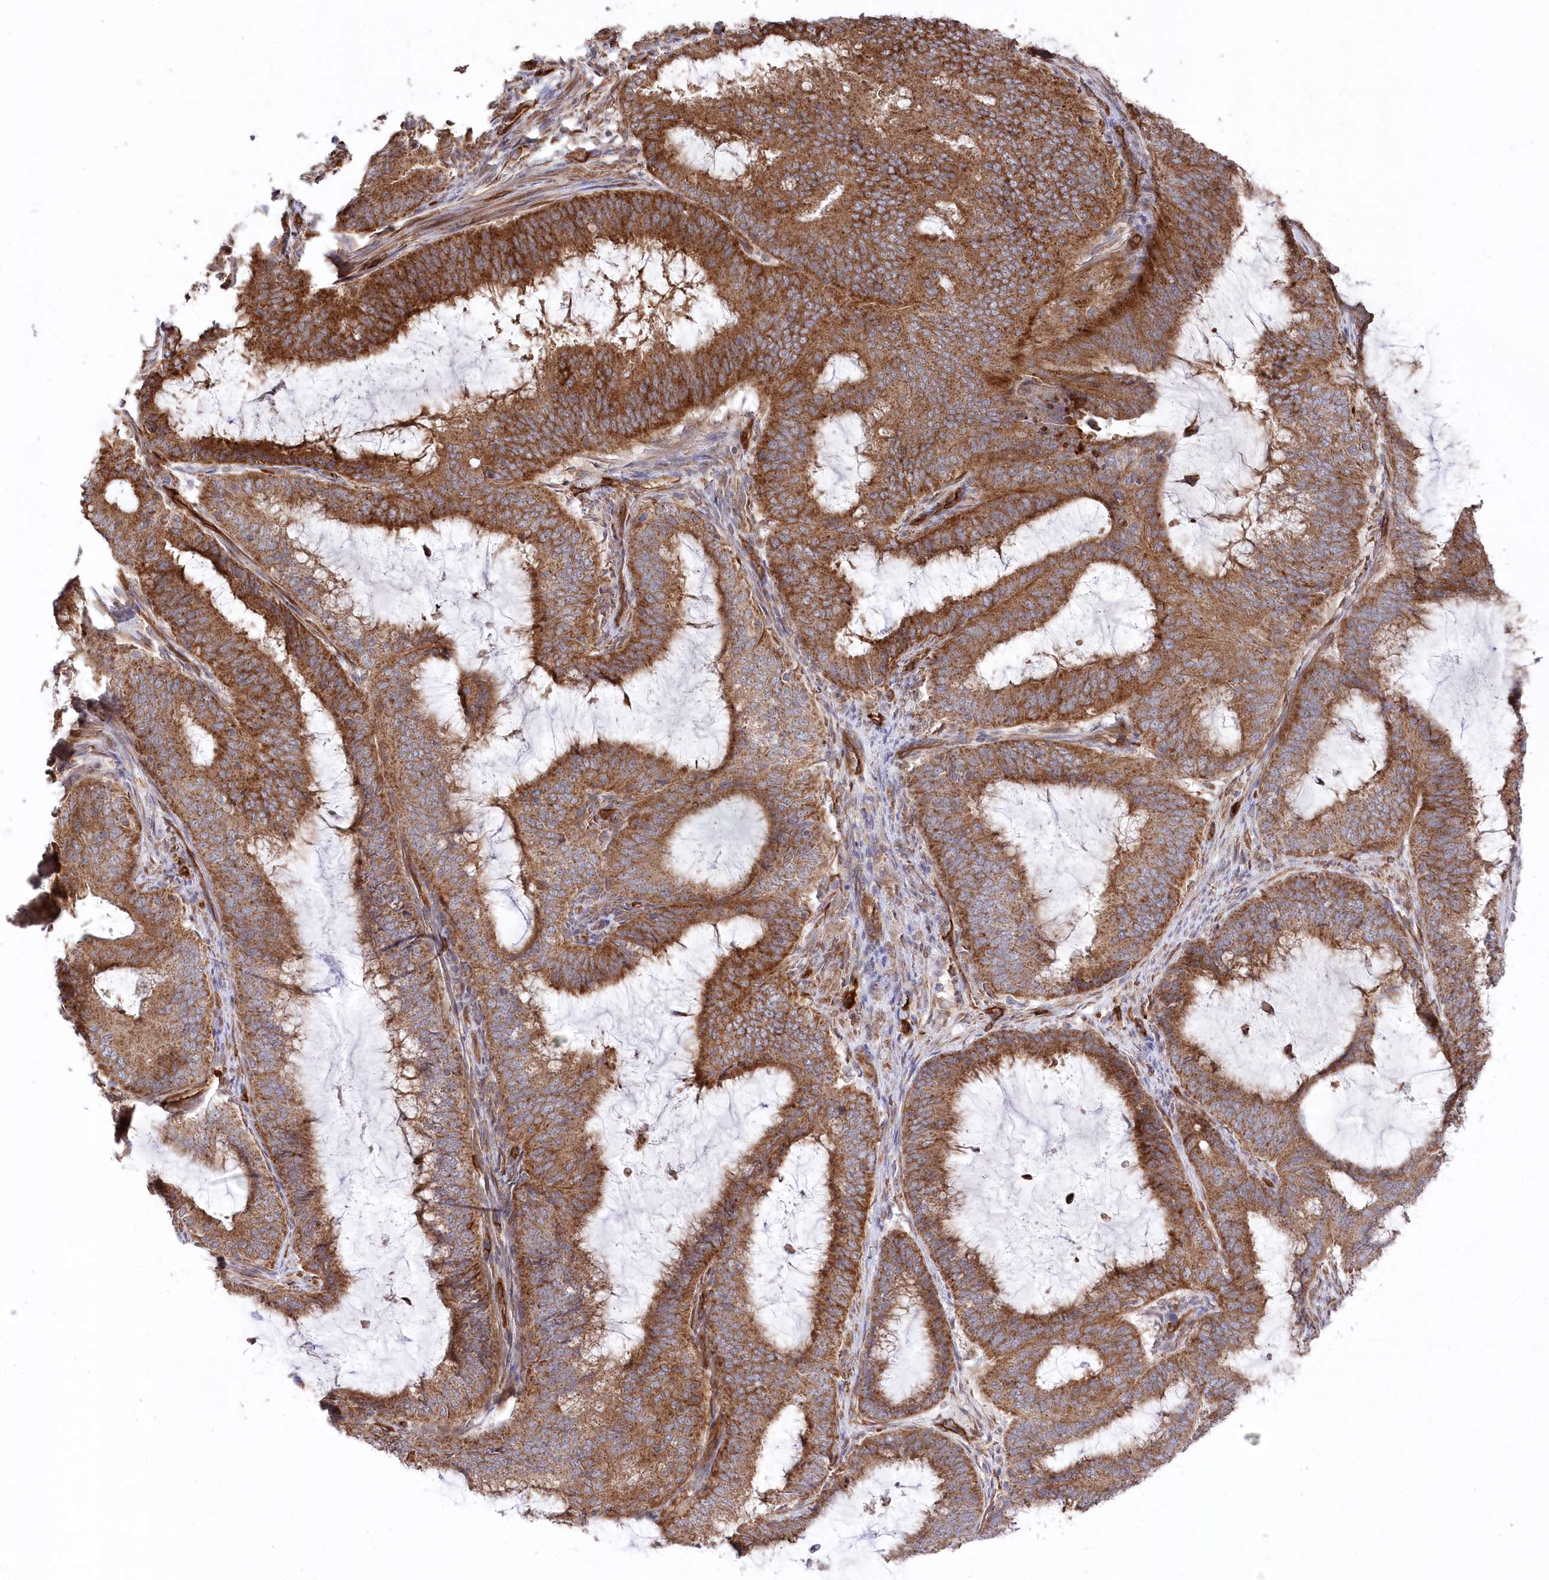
{"staining": {"intensity": "strong", "quantity": ">75%", "location": "cytoplasmic/membranous"}, "tissue": "endometrial cancer", "cell_type": "Tumor cells", "image_type": "cancer", "snomed": [{"axis": "morphology", "description": "Adenocarcinoma, NOS"}, {"axis": "topography", "description": "Endometrium"}], "caption": "Endometrial adenocarcinoma tissue reveals strong cytoplasmic/membranous positivity in about >75% of tumor cells", "gene": "MTPAP", "patient": {"sex": "female", "age": 51}}